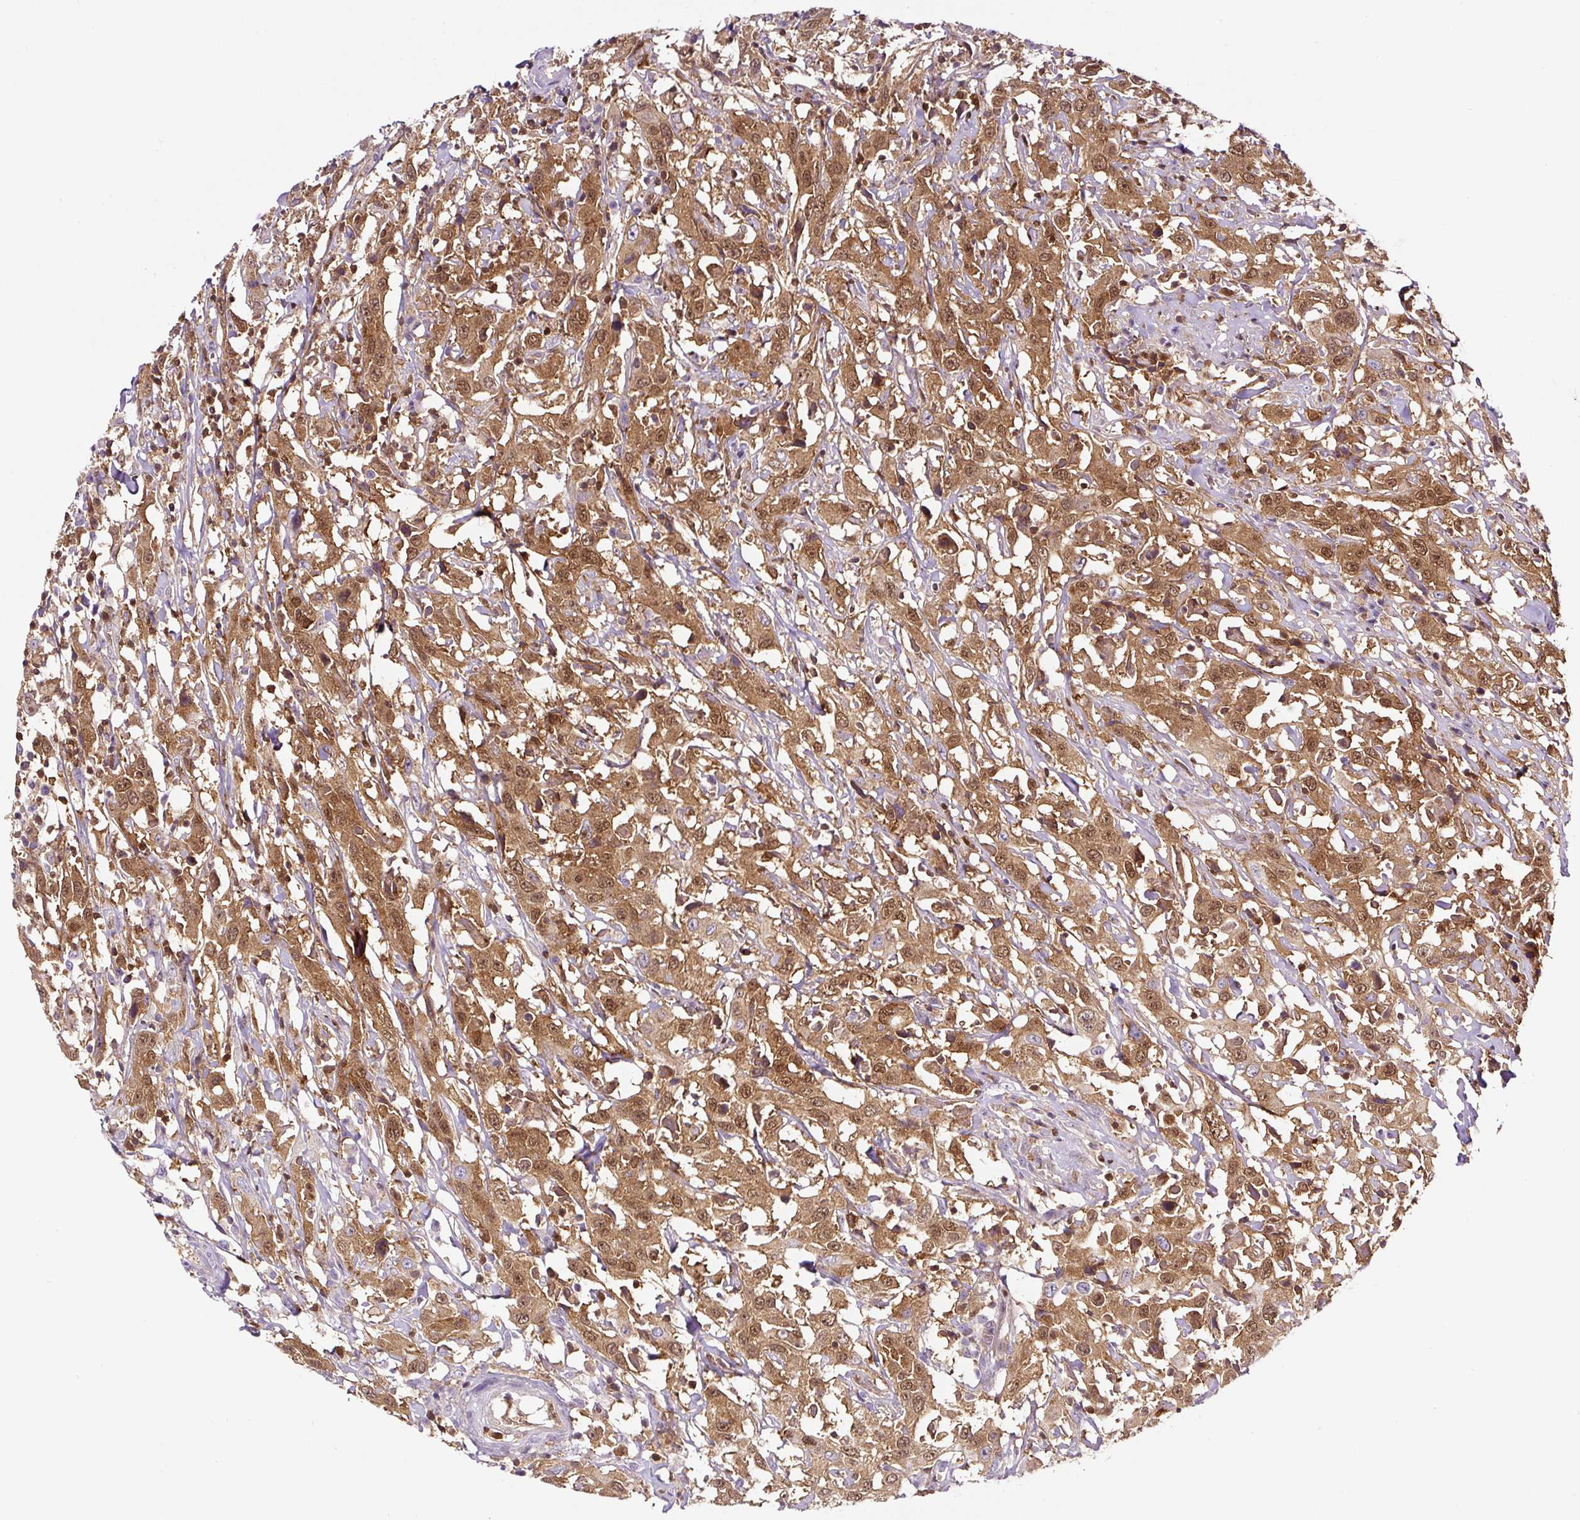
{"staining": {"intensity": "moderate", "quantity": ">75%", "location": "cytoplasmic/membranous,nuclear"}, "tissue": "urothelial cancer", "cell_type": "Tumor cells", "image_type": "cancer", "snomed": [{"axis": "morphology", "description": "Urothelial carcinoma, High grade"}, {"axis": "topography", "description": "Urinary bladder"}], "caption": "DAB immunohistochemical staining of human urothelial carcinoma (high-grade) reveals moderate cytoplasmic/membranous and nuclear protein expression in approximately >75% of tumor cells. (IHC, brightfield microscopy, high magnification).", "gene": "ANXA1", "patient": {"sex": "male", "age": 61}}